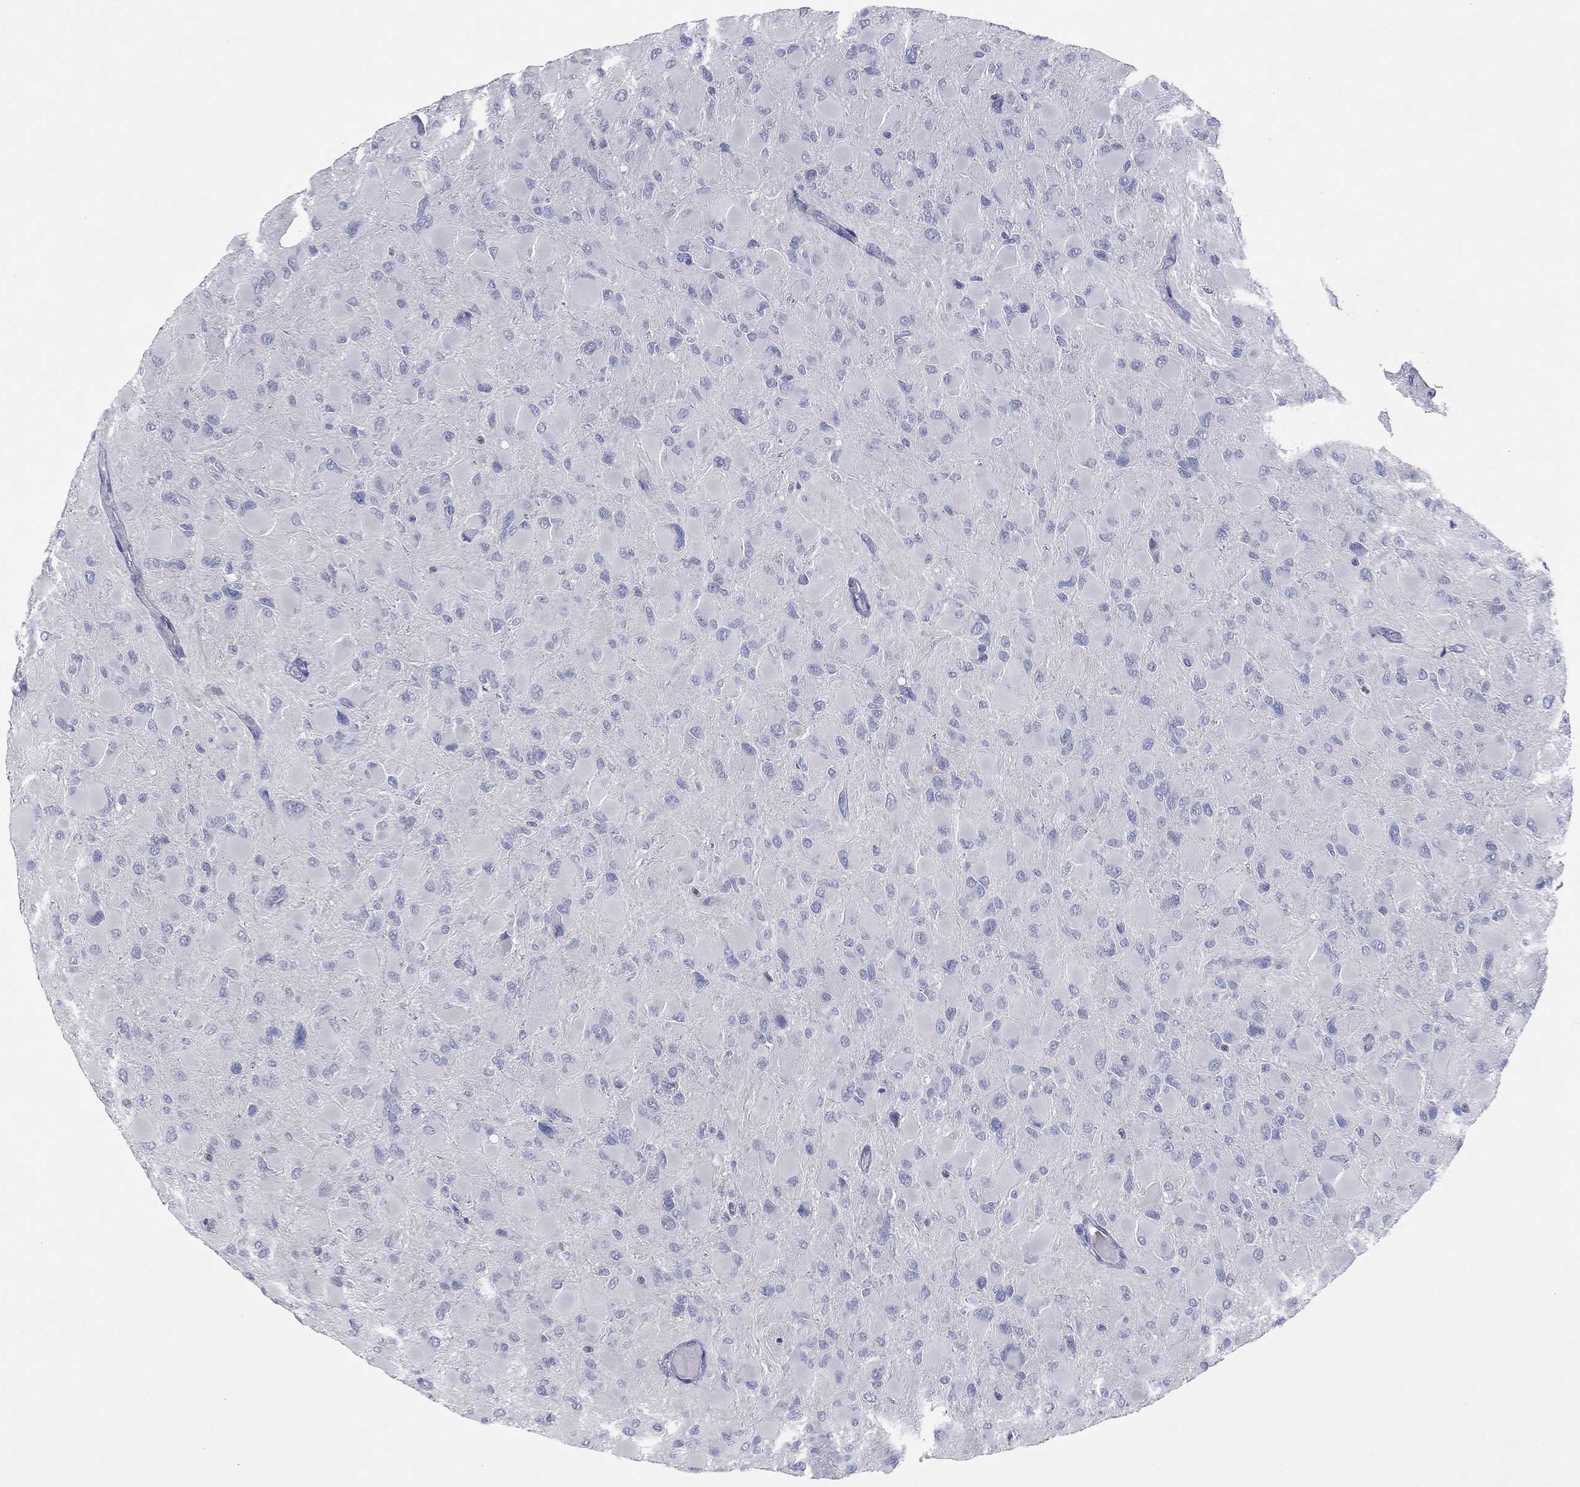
{"staining": {"intensity": "negative", "quantity": "none", "location": "none"}, "tissue": "glioma", "cell_type": "Tumor cells", "image_type": "cancer", "snomed": [{"axis": "morphology", "description": "Glioma, malignant, High grade"}, {"axis": "topography", "description": "Cerebral cortex"}], "caption": "Immunohistochemical staining of human glioma exhibits no significant staining in tumor cells.", "gene": "CPT1B", "patient": {"sex": "female", "age": 36}}